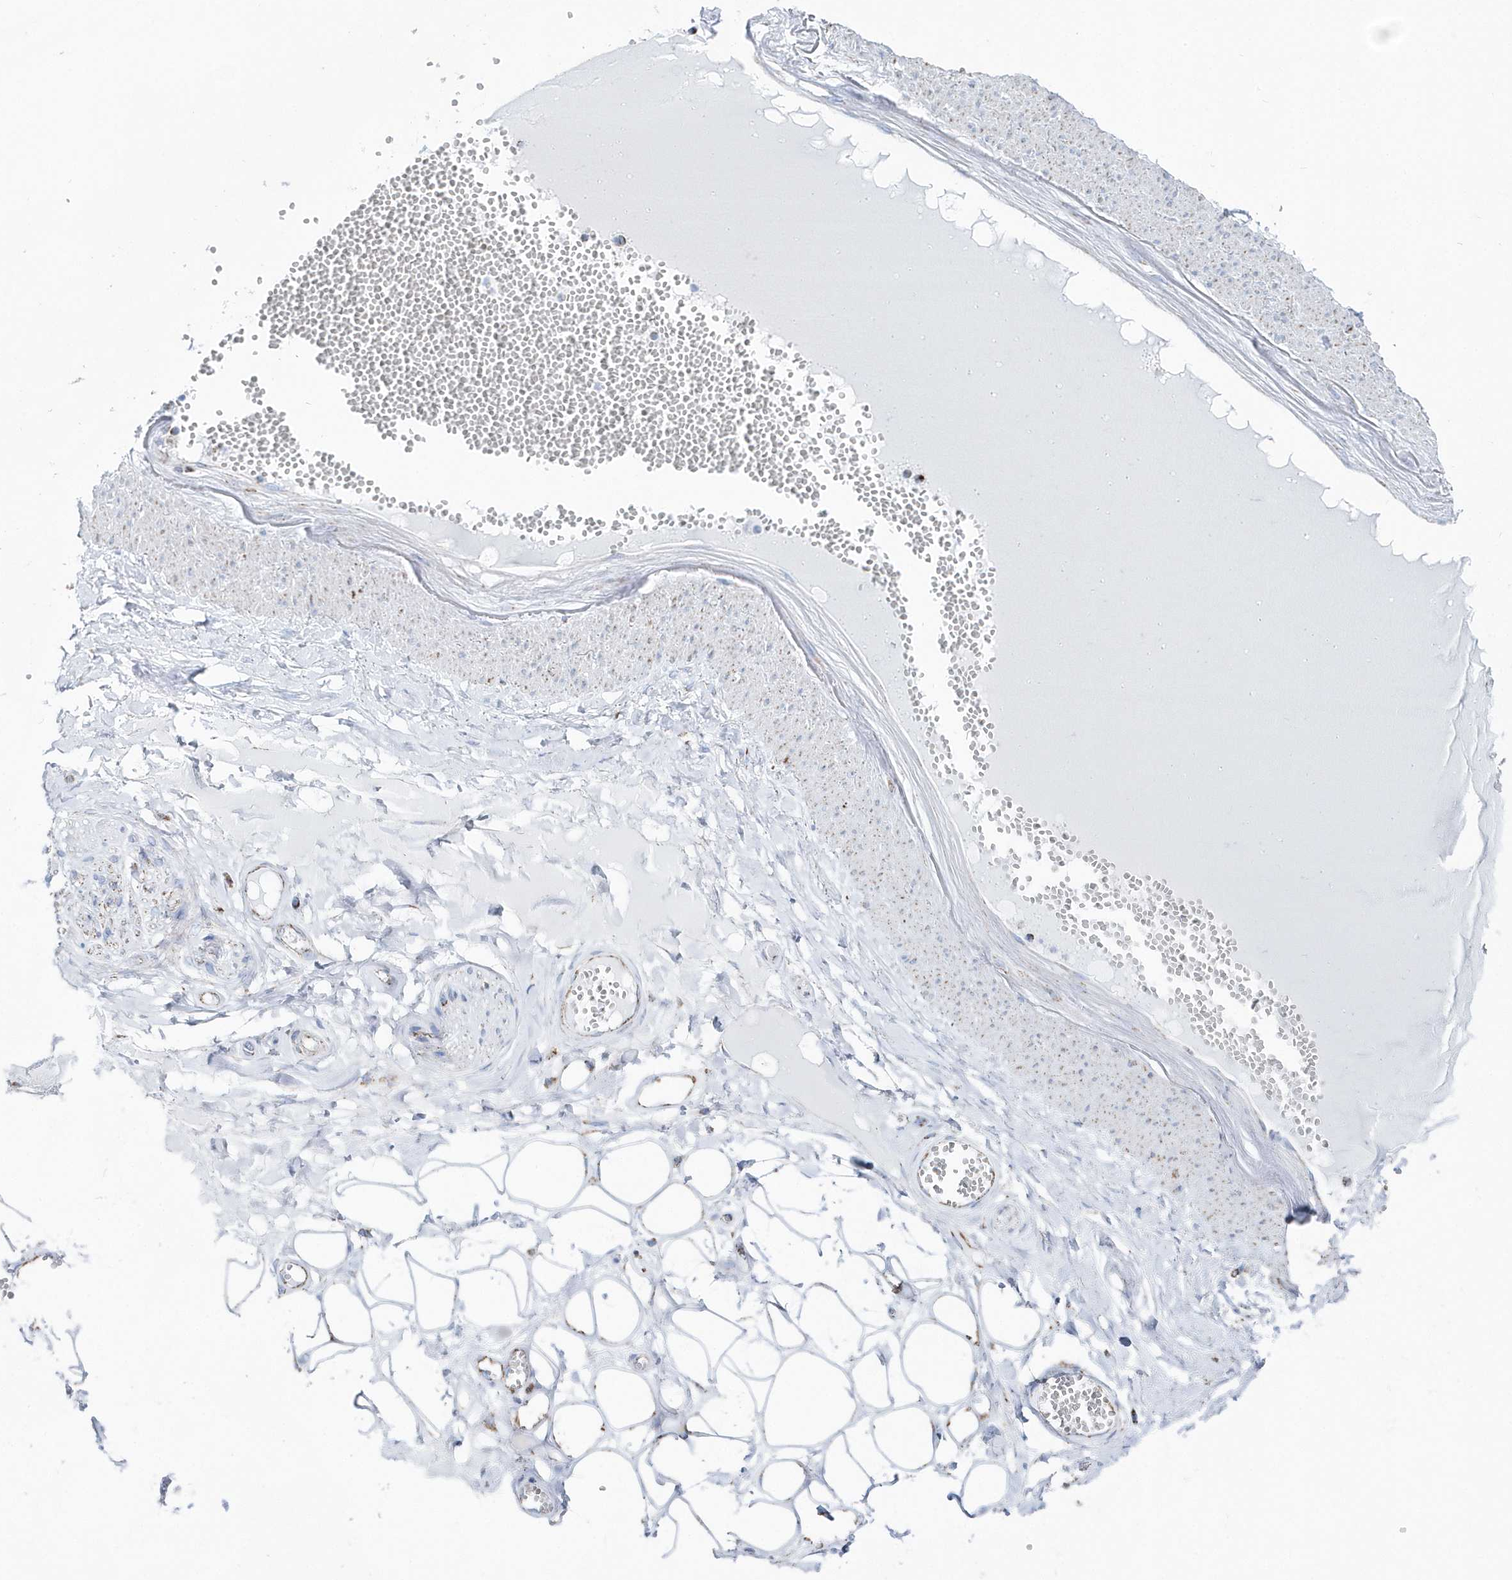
{"staining": {"intensity": "negative", "quantity": "none", "location": "none"}, "tissue": "adipose tissue", "cell_type": "Adipocytes", "image_type": "normal", "snomed": [{"axis": "morphology", "description": "Normal tissue, NOS"}, {"axis": "morphology", "description": "Inflammation, NOS"}, {"axis": "topography", "description": "Salivary gland"}, {"axis": "topography", "description": "Peripheral nerve tissue"}], "caption": "Adipocytes are negative for brown protein staining in unremarkable adipose tissue. Brightfield microscopy of immunohistochemistry (IHC) stained with DAB (brown) and hematoxylin (blue), captured at high magnification.", "gene": "TMCO6", "patient": {"sex": "female", "age": 75}}